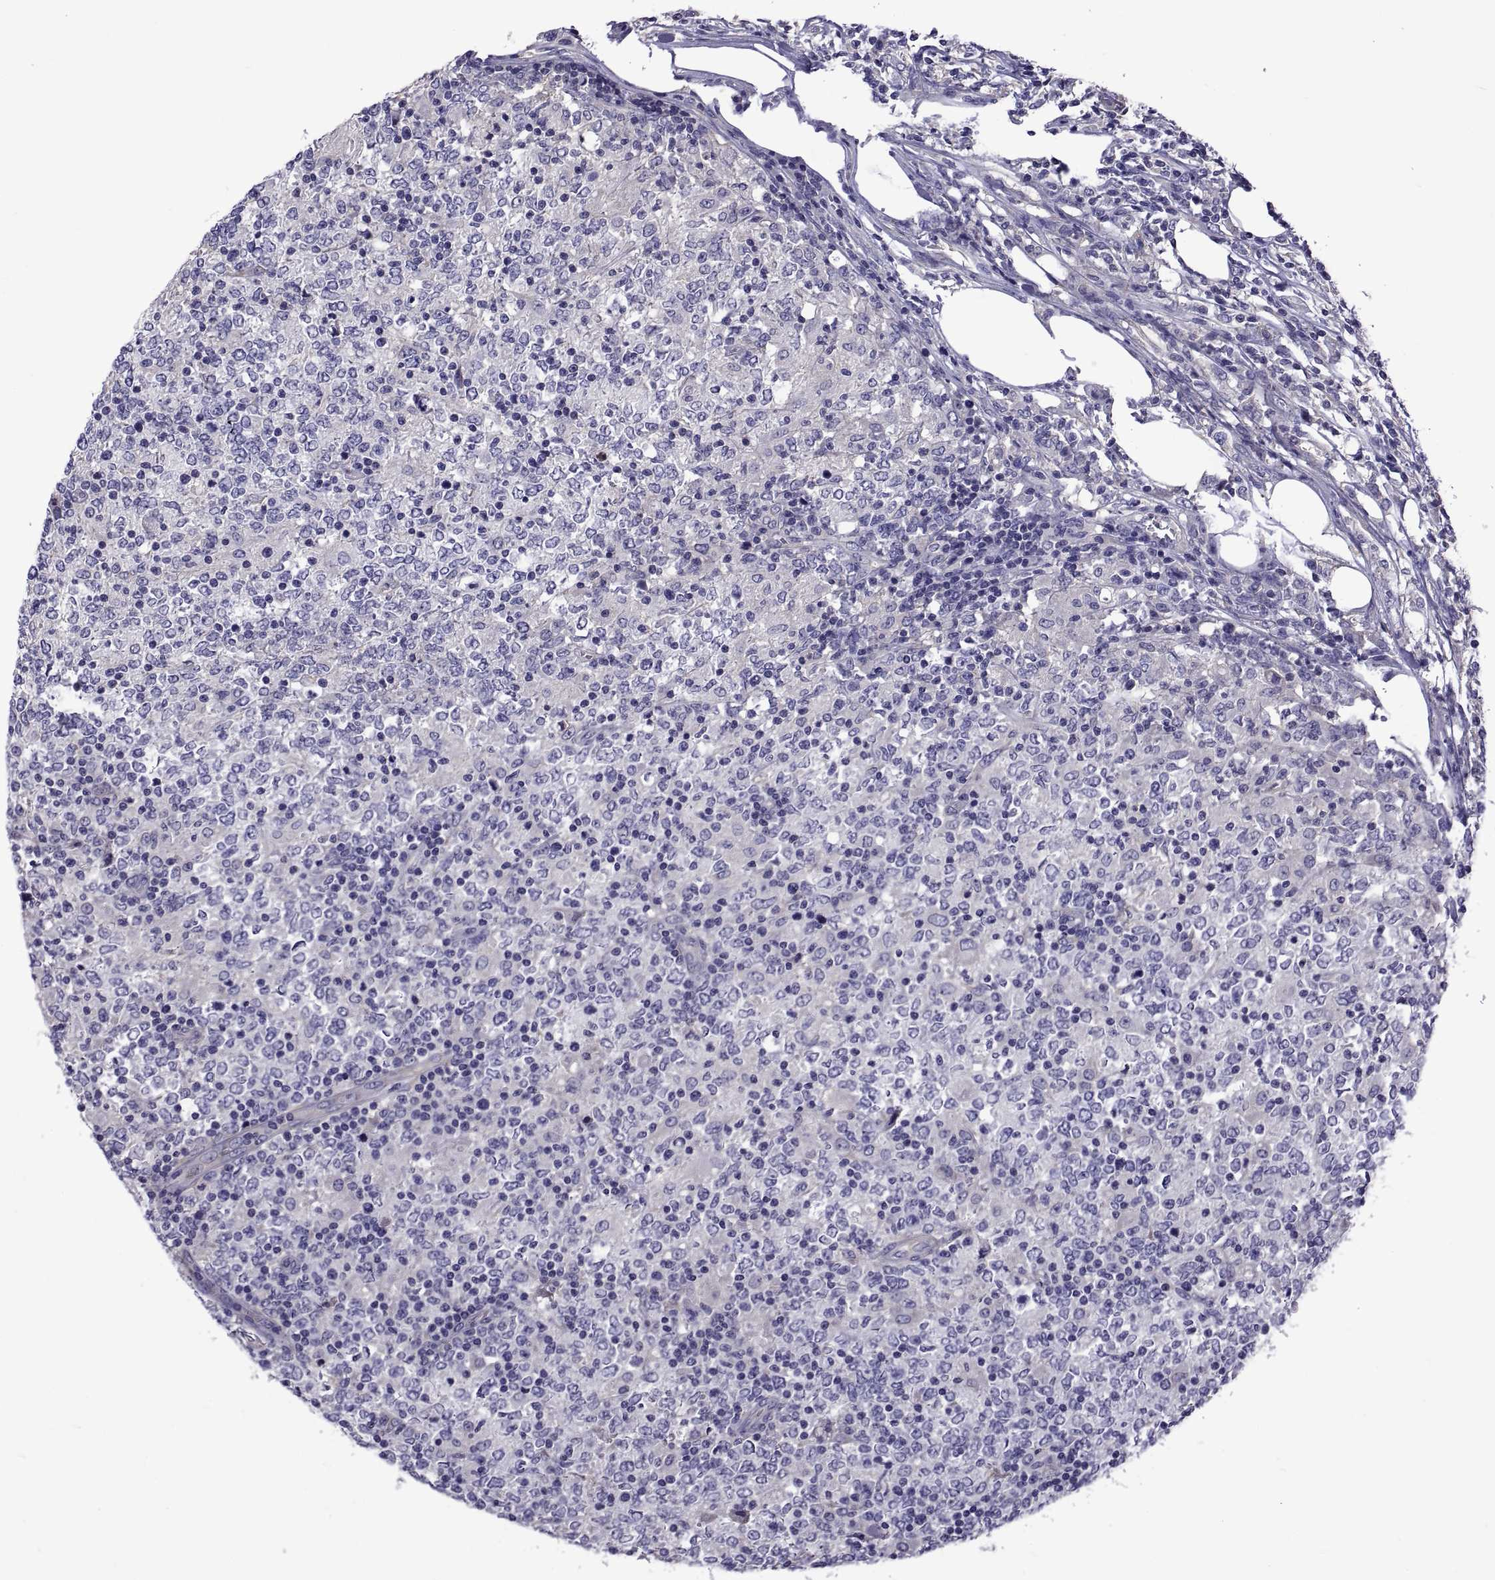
{"staining": {"intensity": "negative", "quantity": "none", "location": "none"}, "tissue": "lymphoma", "cell_type": "Tumor cells", "image_type": "cancer", "snomed": [{"axis": "morphology", "description": "Malignant lymphoma, non-Hodgkin's type, High grade"}, {"axis": "topography", "description": "Lymph node"}], "caption": "Human lymphoma stained for a protein using immunohistochemistry demonstrates no staining in tumor cells.", "gene": "TMC3", "patient": {"sex": "female", "age": 84}}